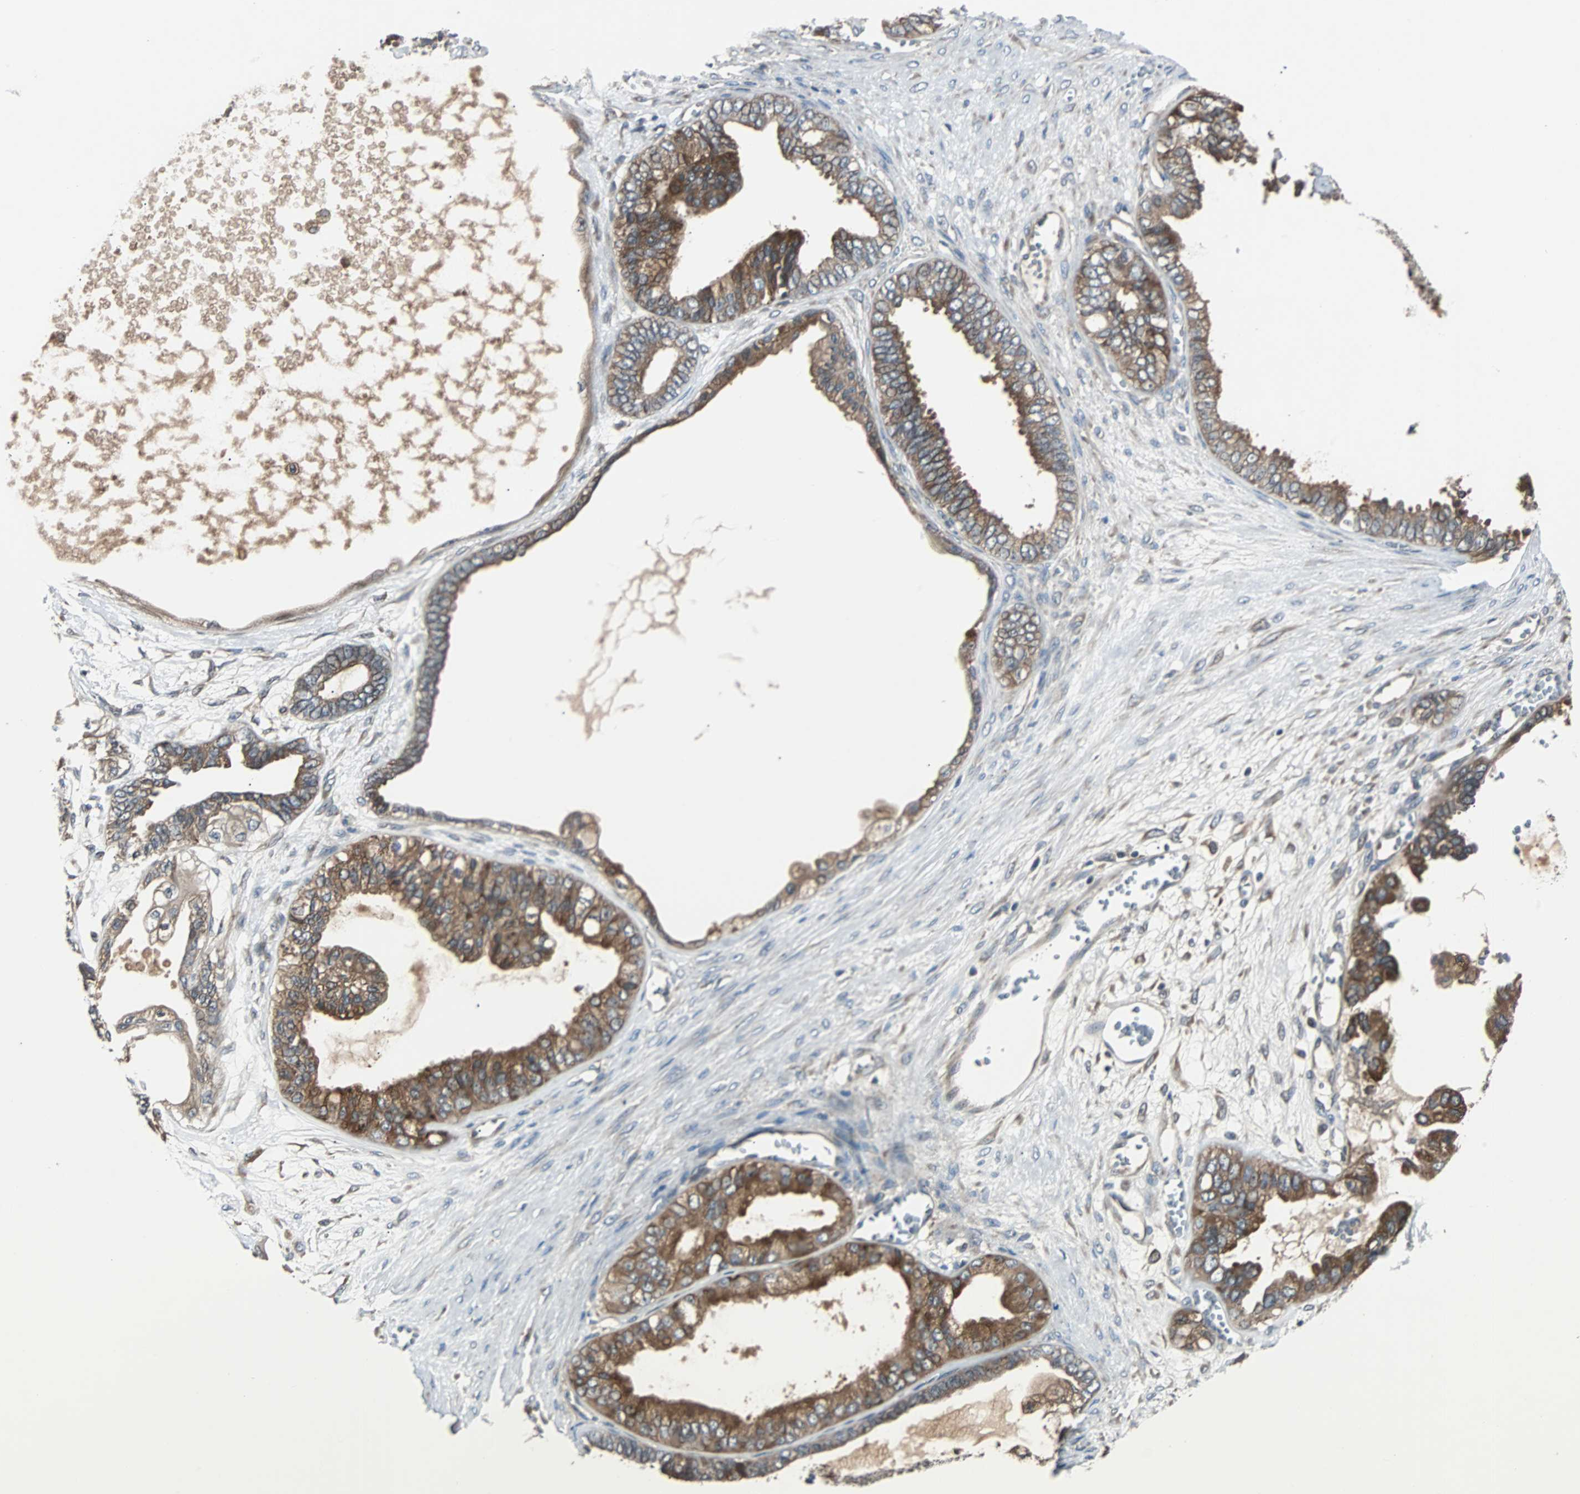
{"staining": {"intensity": "moderate", "quantity": ">75%", "location": "cytoplasmic/membranous"}, "tissue": "ovarian cancer", "cell_type": "Tumor cells", "image_type": "cancer", "snomed": [{"axis": "morphology", "description": "Carcinoma, NOS"}, {"axis": "morphology", "description": "Carcinoma, endometroid"}, {"axis": "topography", "description": "Ovary"}], "caption": "Ovarian cancer (endometroid carcinoma) was stained to show a protein in brown. There is medium levels of moderate cytoplasmic/membranous expression in approximately >75% of tumor cells.", "gene": "ARF1", "patient": {"sex": "female", "age": 50}}